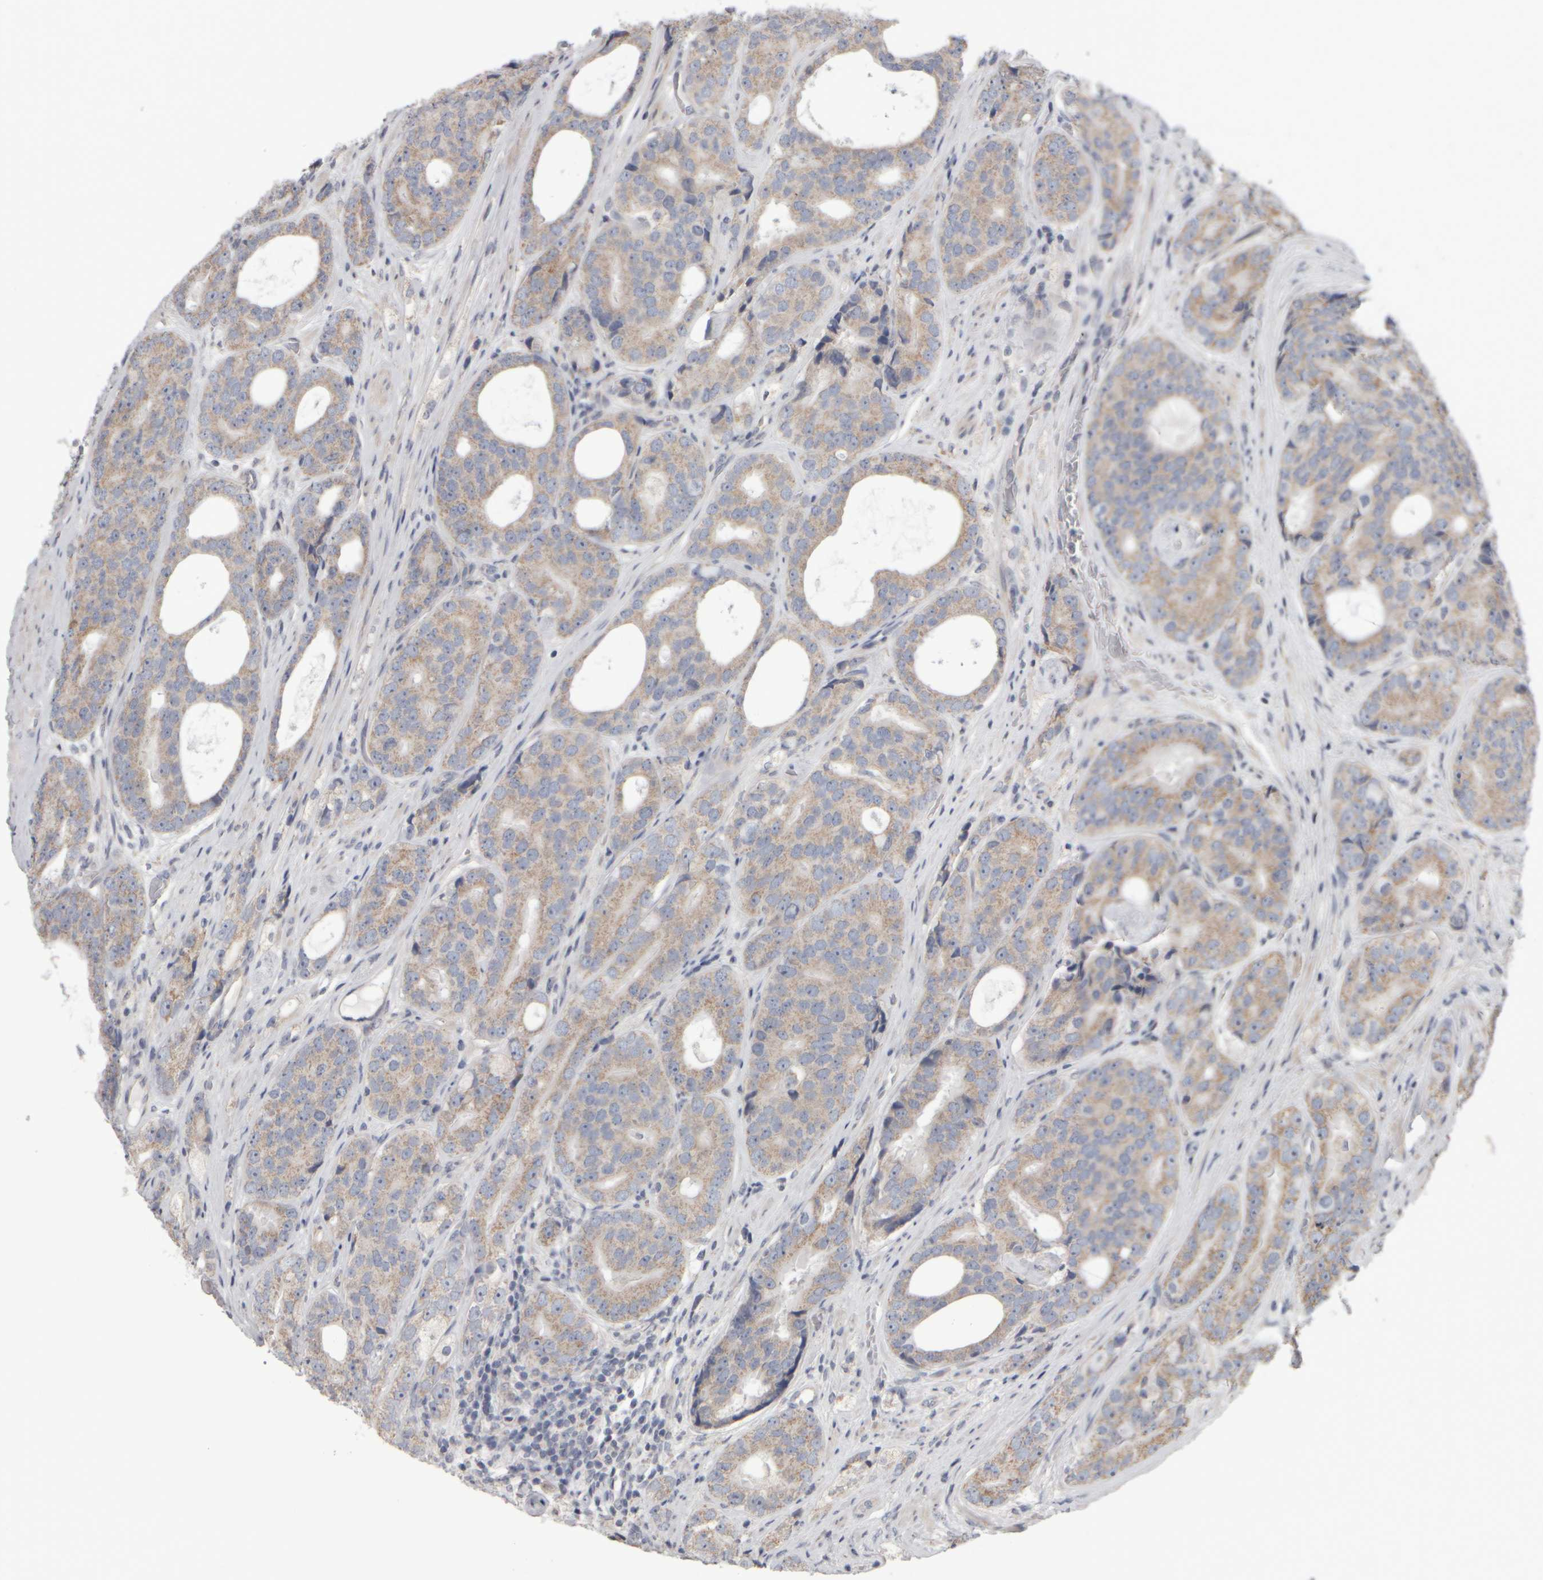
{"staining": {"intensity": "weak", "quantity": ">75%", "location": "cytoplasmic/membranous"}, "tissue": "prostate cancer", "cell_type": "Tumor cells", "image_type": "cancer", "snomed": [{"axis": "morphology", "description": "Adenocarcinoma, High grade"}, {"axis": "topography", "description": "Prostate"}], "caption": "Prostate high-grade adenocarcinoma stained with DAB (3,3'-diaminobenzidine) immunohistochemistry (IHC) displays low levels of weak cytoplasmic/membranous expression in about >75% of tumor cells.", "gene": "SCO1", "patient": {"sex": "male", "age": 56}}